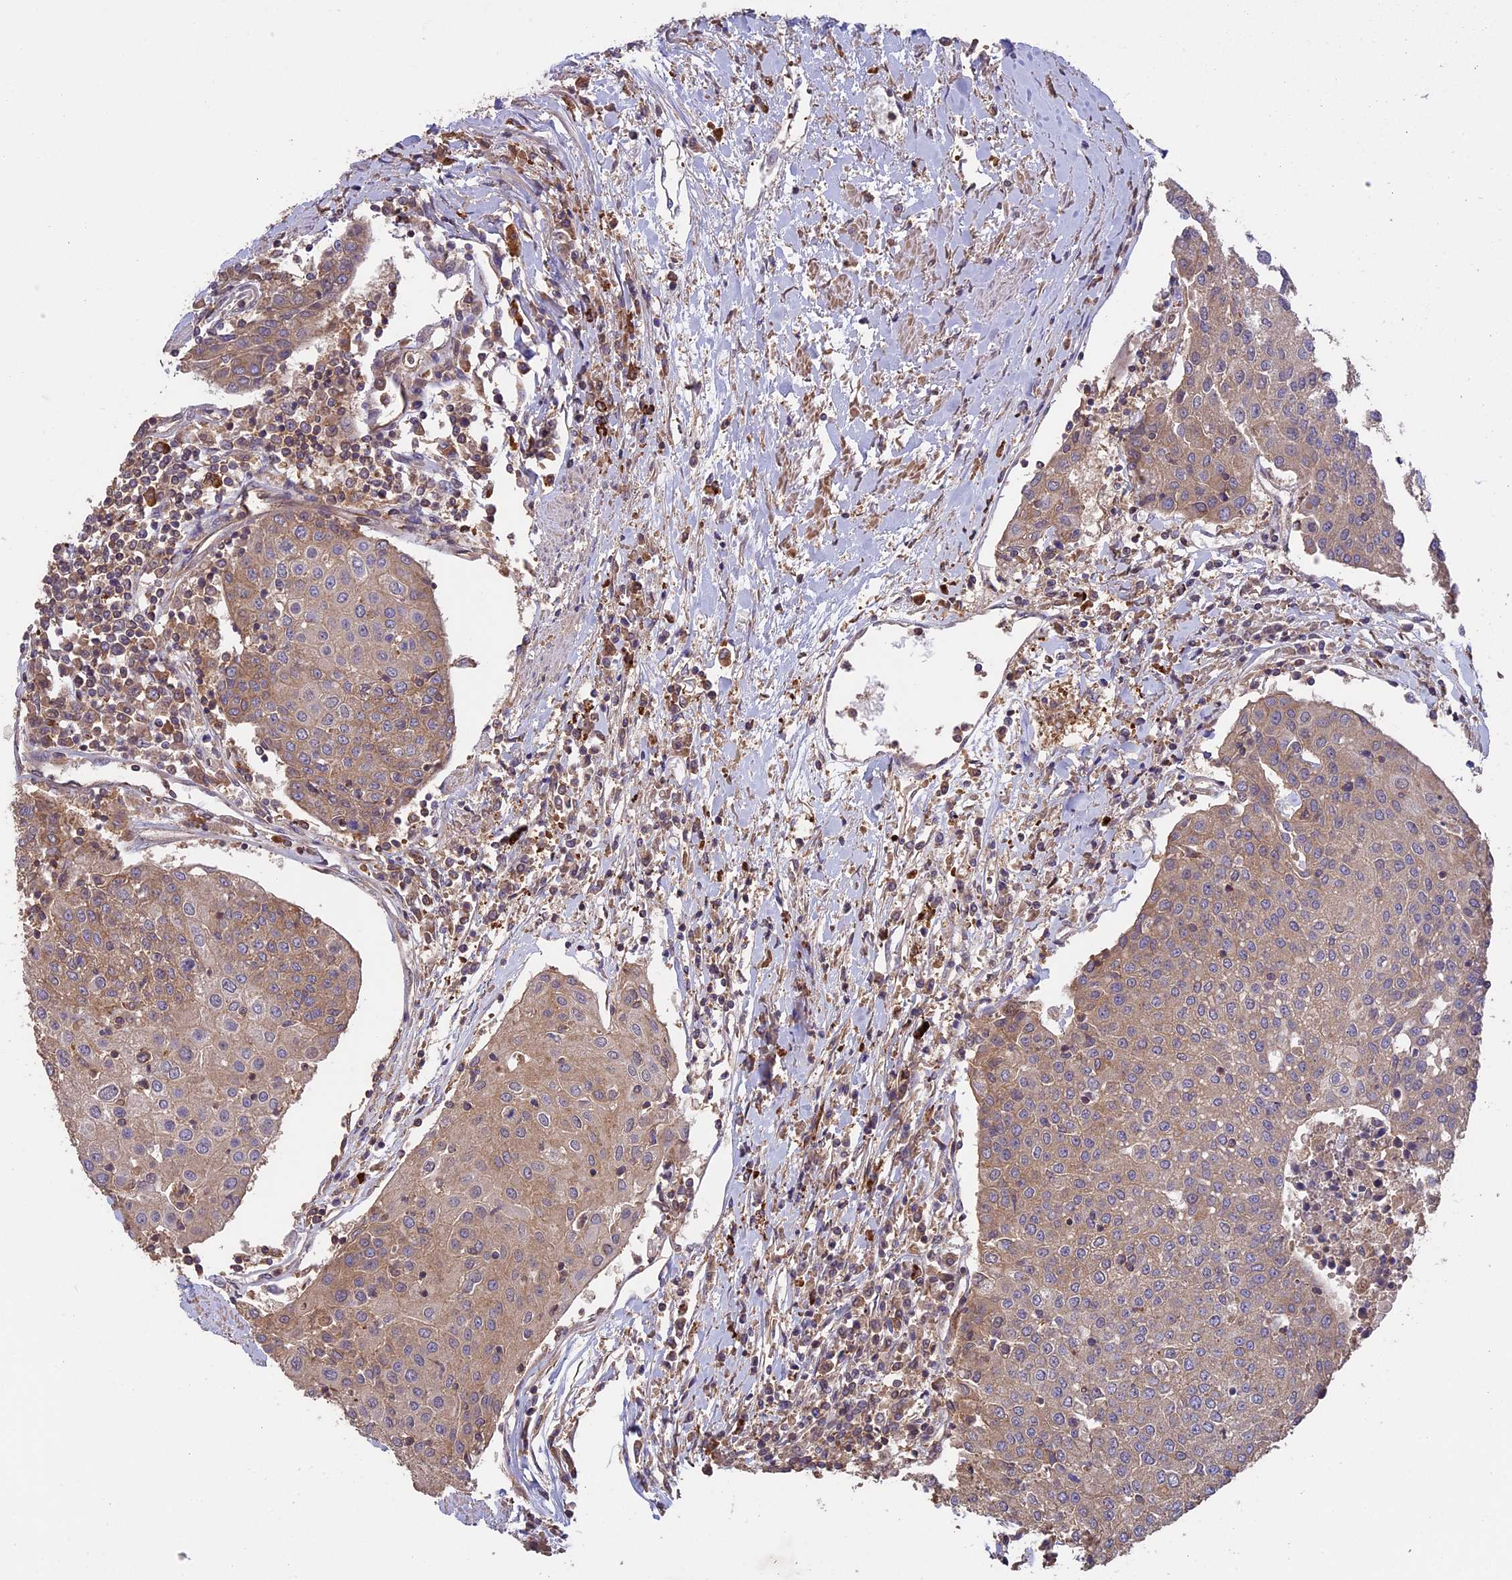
{"staining": {"intensity": "moderate", "quantity": "25%-75%", "location": "cytoplasmic/membranous"}, "tissue": "urothelial cancer", "cell_type": "Tumor cells", "image_type": "cancer", "snomed": [{"axis": "morphology", "description": "Urothelial carcinoma, High grade"}, {"axis": "topography", "description": "Urinary bladder"}], "caption": "An IHC photomicrograph of neoplastic tissue is shown. Protein staining in brown labels moderate cytoplasmic/membranous positivity in urothelial cancer within tumor cells.", "gene": "GAS8", "patient": {"sex": "female", "age": 85}}